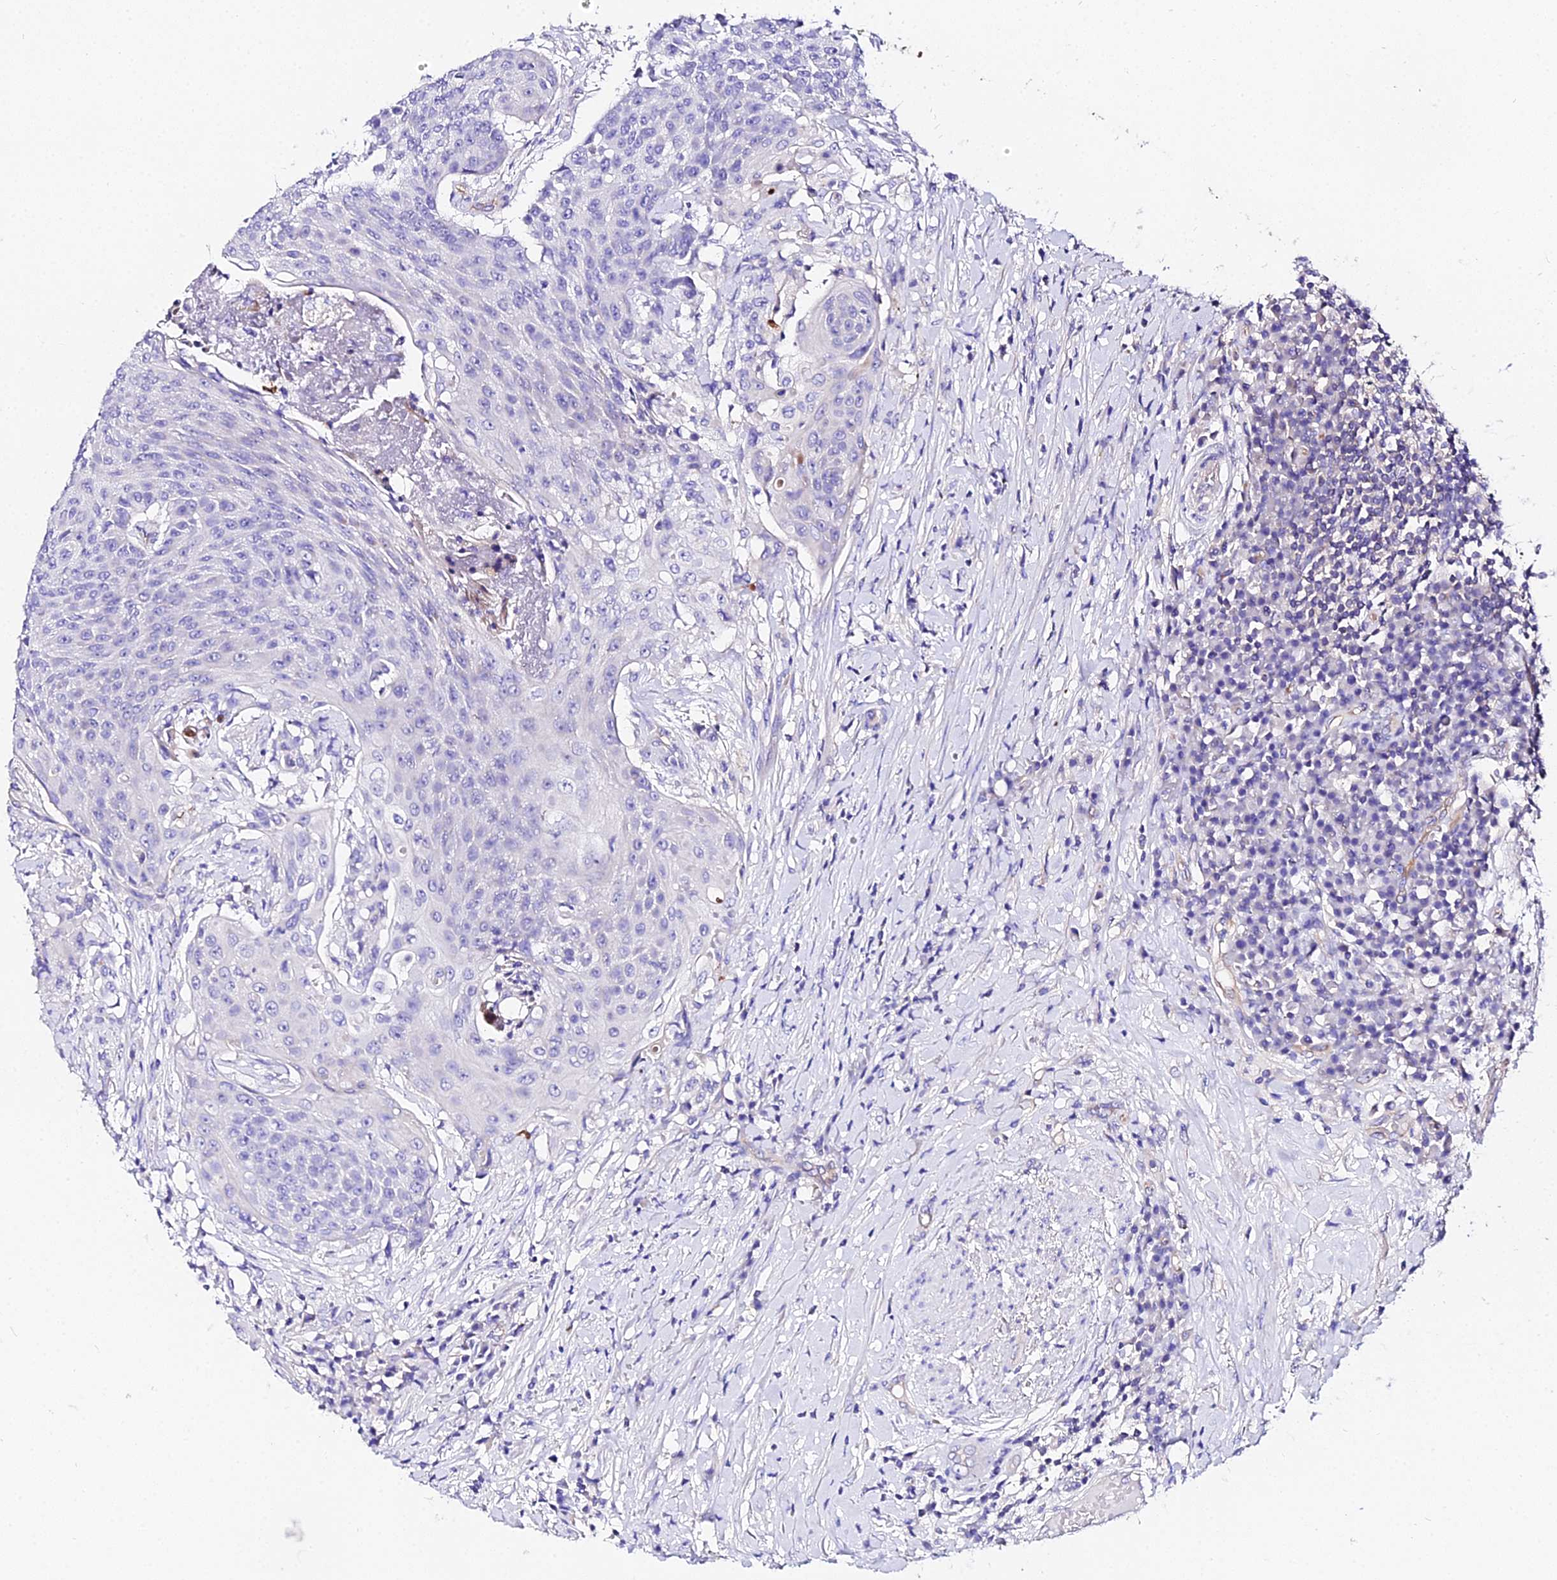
{"staining": {"intensity": "negative", "quantity": "none", "location": "none"}, "tissue": "urothelial cancer", "cell_type": "Tumor cells", "image_type": "cancer", "snomed": [{"axis": "morphology", "description": "Urothelial carcinoma, High grade"}, {"axis": "topography", "description": "Urinary bladder"}], "caption": "The immunohistochemistry histopathology image has no significant positivity in tumor cells of high-grade urothelial carcinoma tissue. (DAB immunohistochemistry (IHC) with hematoxylin counter stain).", "gene": "DAW1", "patient": {"sex": "female", "age": 63}}